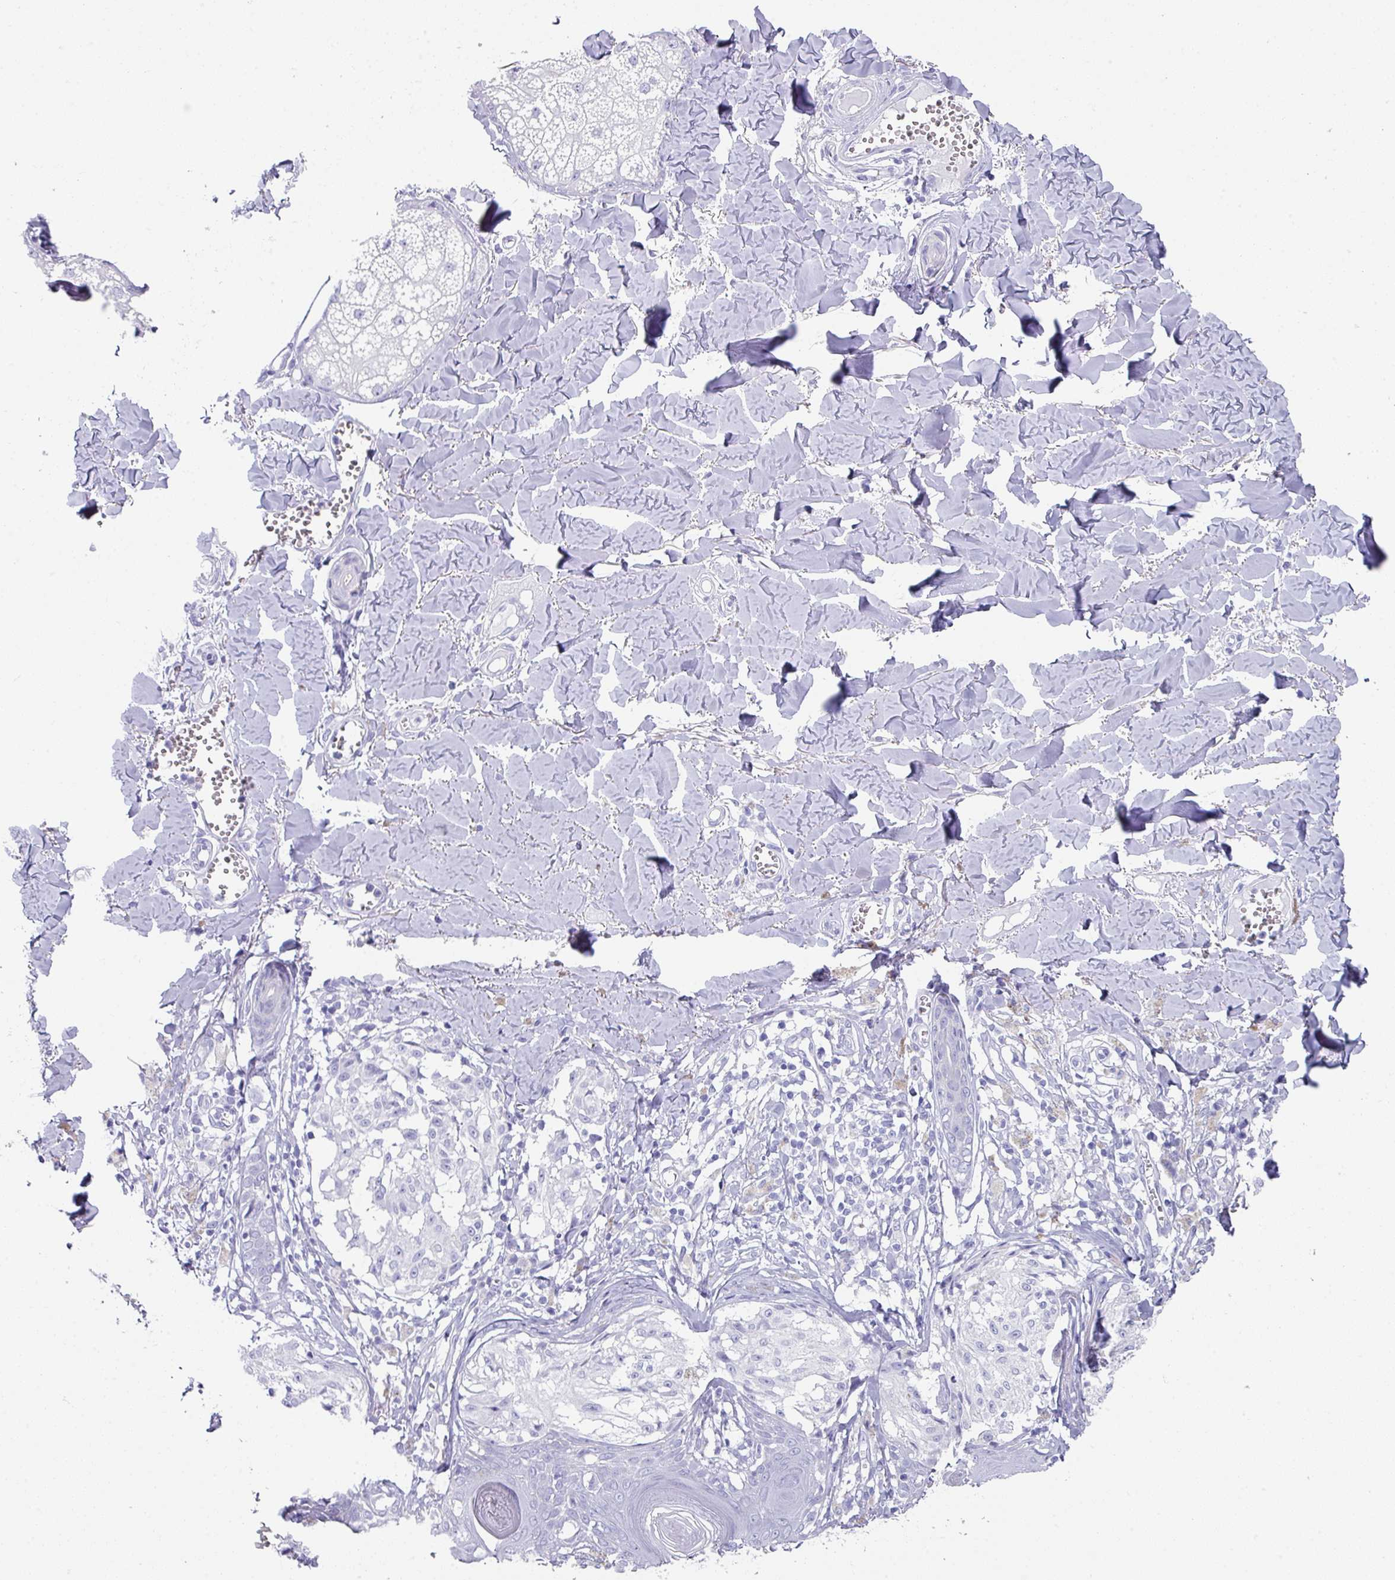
{"staining": {"intensity": "negative", "quantity": "none", "location": "none"}, "tissue": "melanoma", "cell_type": "Tumor cells", "image_type": "cancer", "snomed": [{"axis": "morphology", "description": "Malignant melanoma, NOS"}, {"axis": "topography", "description": "Skin"}], "caption": "Tumor cells show no significant positivity in melanoma.", "gene": "PEX10", "patient": {"sex": "female", "age": 43}}